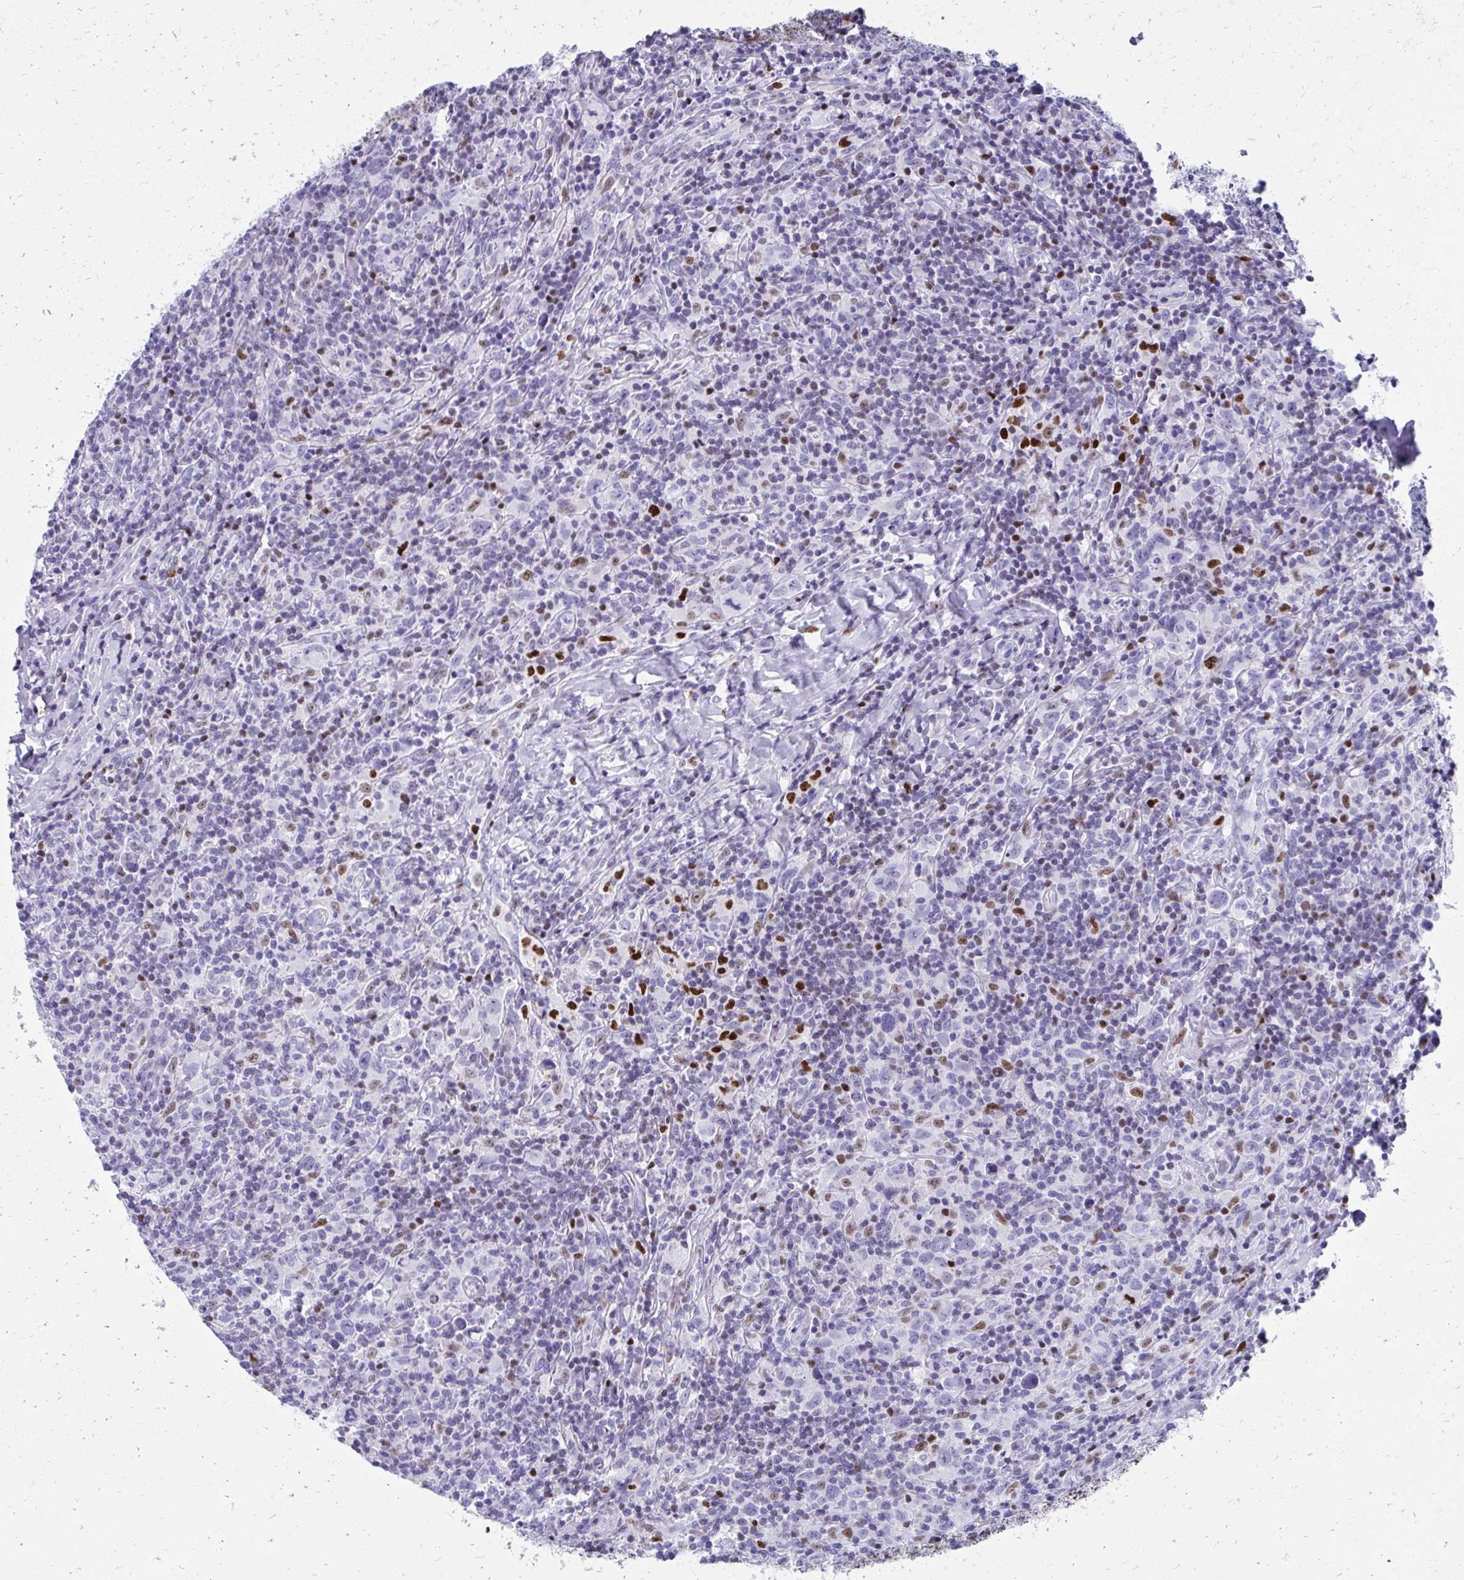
{"staining": {"intensity": "negative", "quantity": "none", "location": "none"}, "tissue": "lymphoma", "cell_type": "Tumor cells", "image_type": "cancer", "snomed": [{"axis": "morphology", "description": "Hodgkin's disease, NOS"}, {"axis": "topography", "description": "Lymph node"}], "caption": "Tumor cells show no significant positivity in lymphoma.", "gene": "RUNX3", "patient": {"sex": "female", "age": 18}}